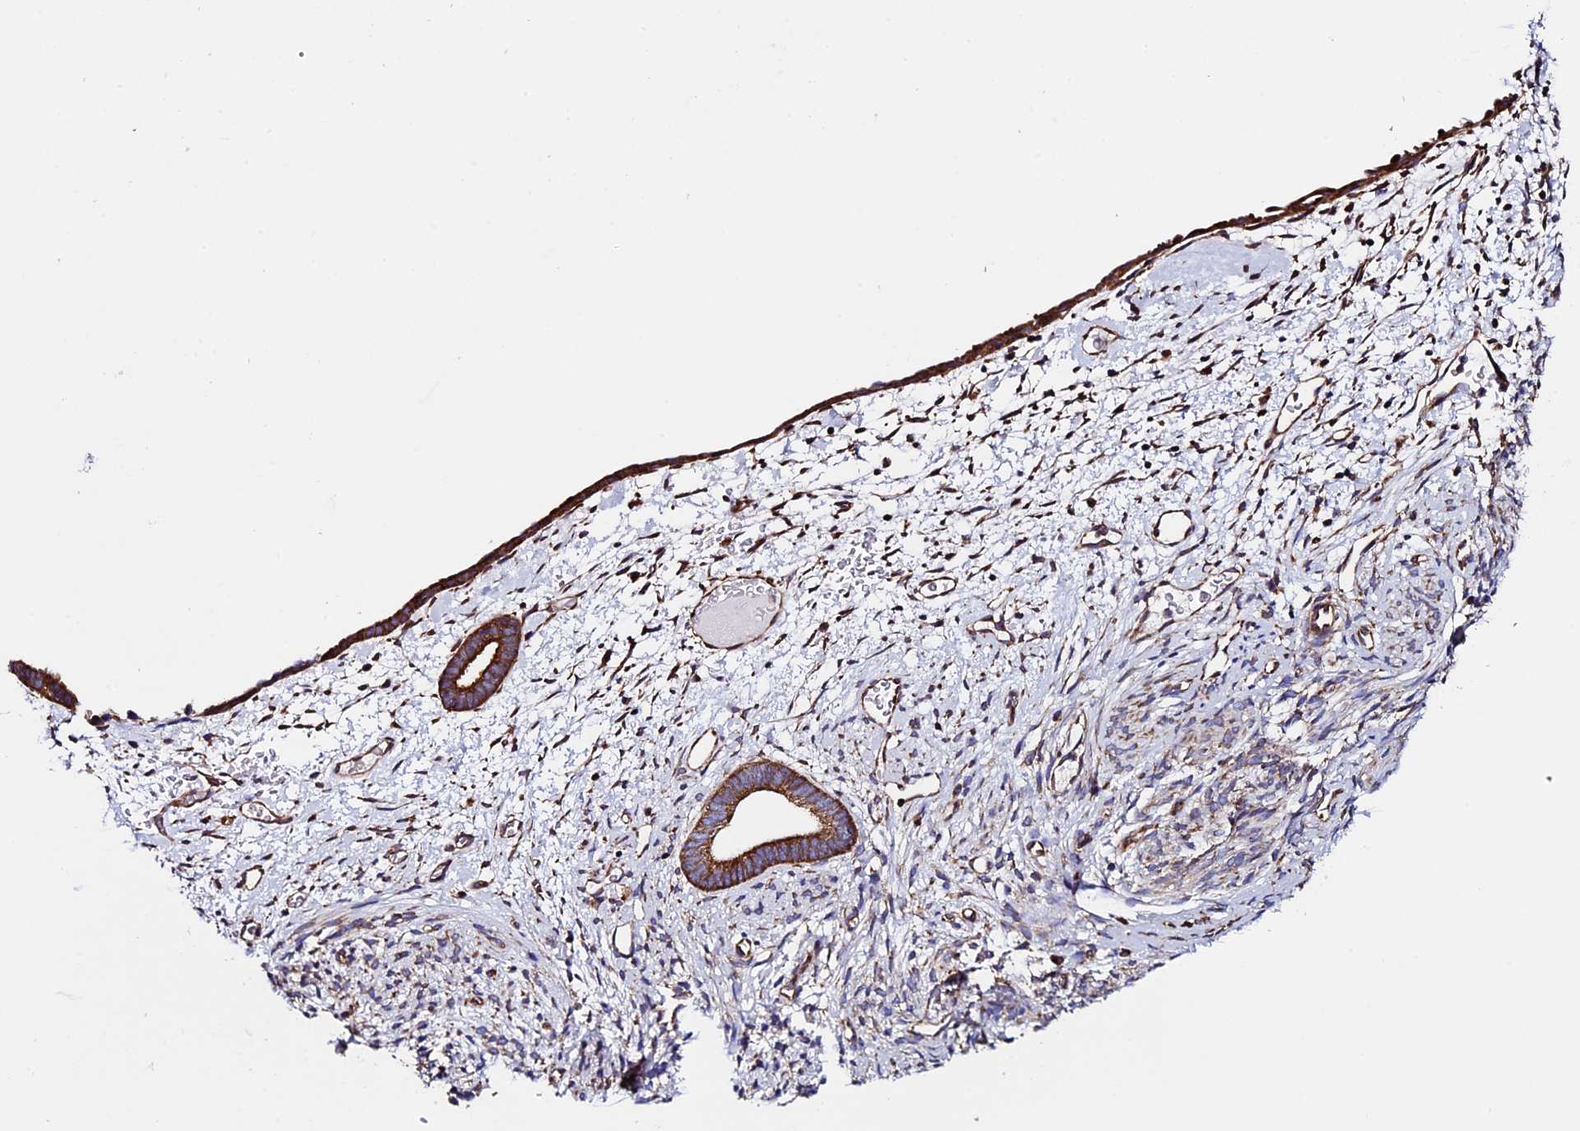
{"staining": {"intensity": "moderate", "quantity": ">75%", "location": "cytoplasmic/membranous"}, "tissue": "endometrium", "cell_type": "Cells in endometrial stroma", "image_type": "normal", "snomed": [{"axis": "morphology", "description": "Normal tissue, NOS"}, {"axis": "morphology", "description": "Adenocarcinoma, NOS"}, {"axis": "topography", "description": "Endometrium"}], "caption": "Immunohistochemical staining of unremarkable endometrium exhibits medium levels of moderate cytoplasmic/membranous expression in about >75% of cells in endometrial stroma.", "gene": "SLC9A5", "patient": {"sex": "female", "age": 57}}